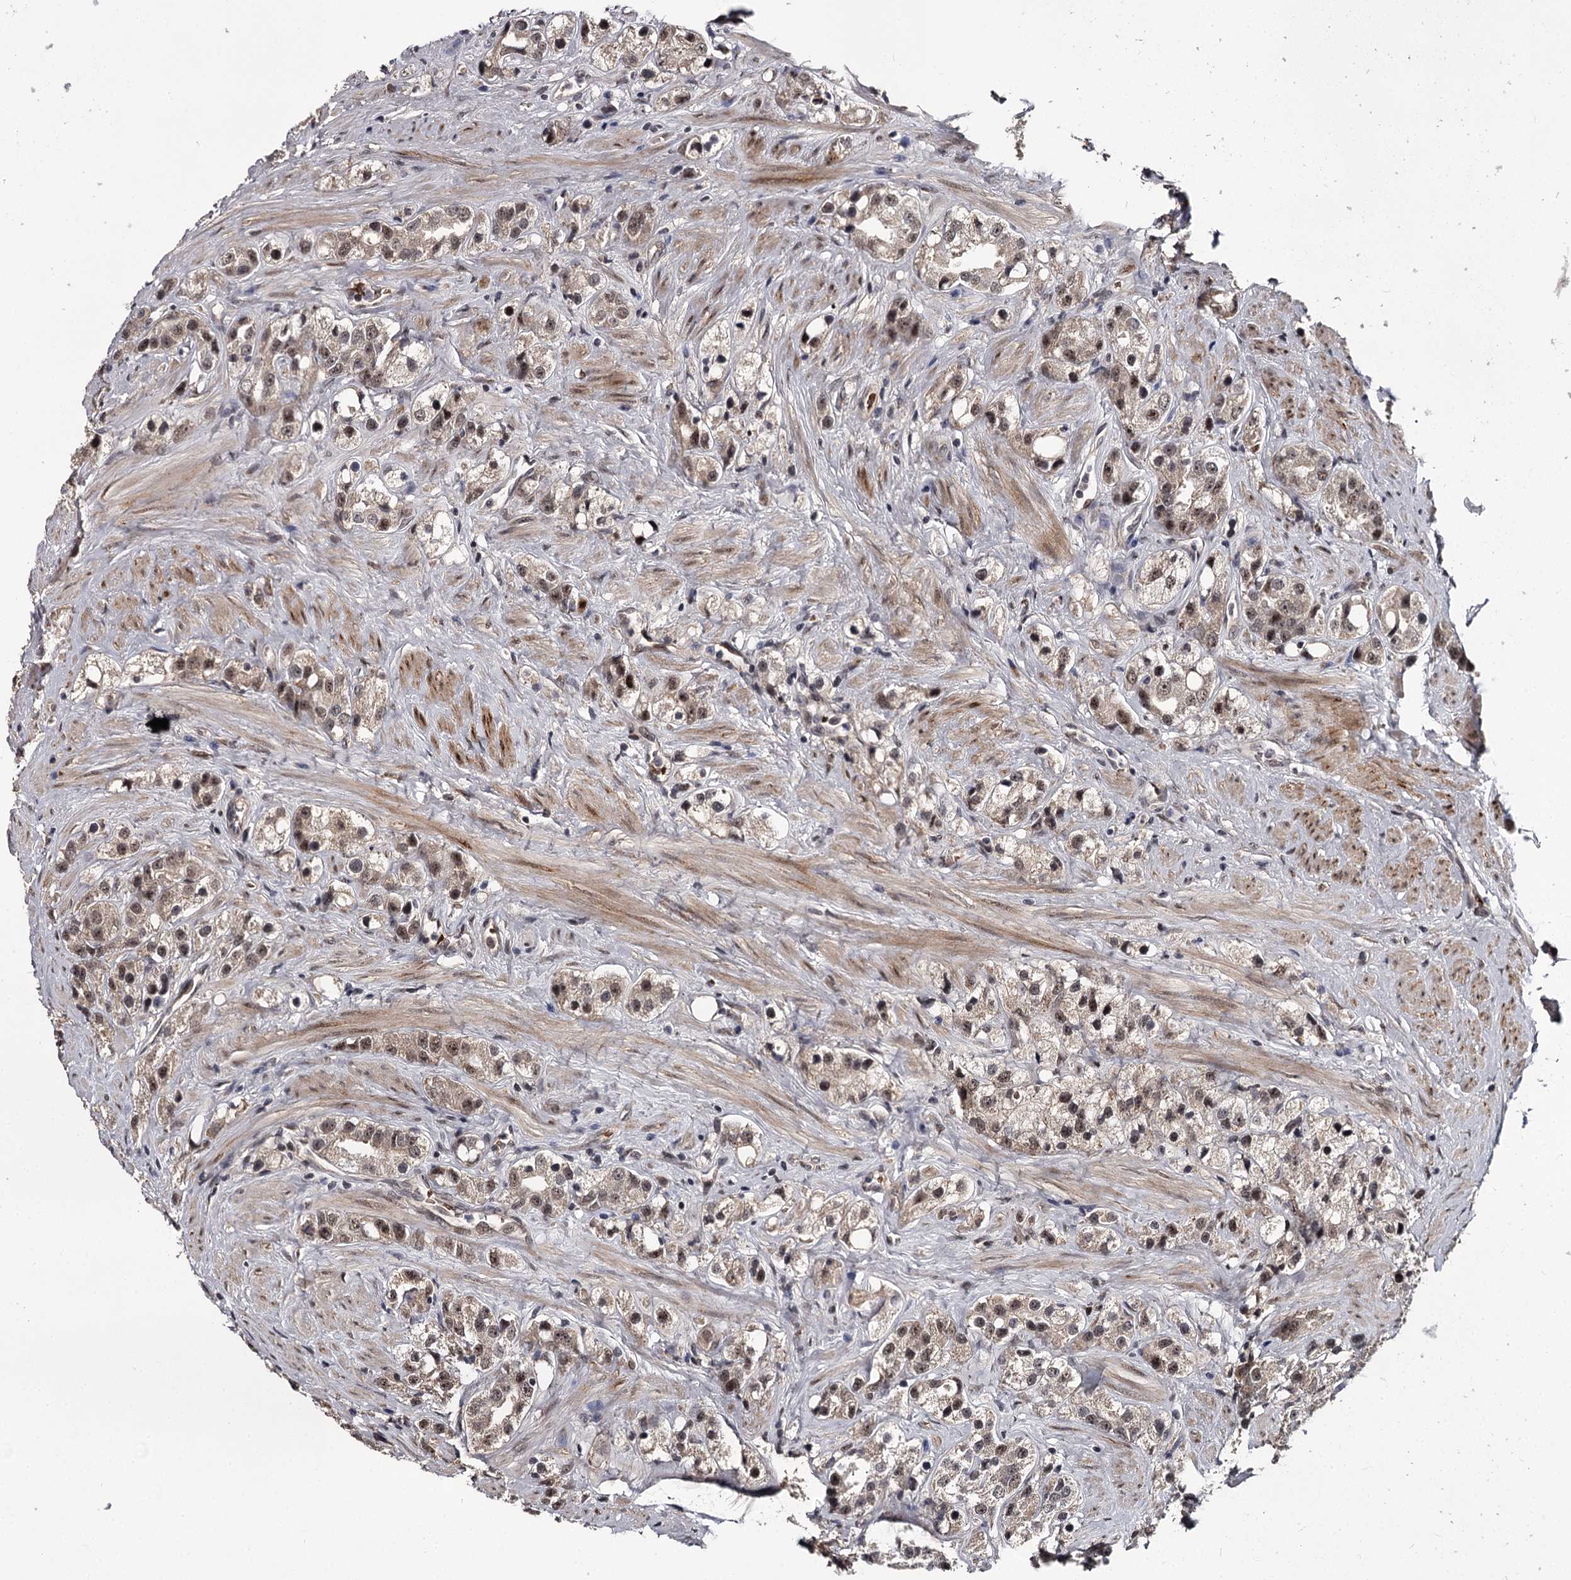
{"staining": {"intensity": "moderate", "quantity": "25%-75%", "location": "nuclear"}, "tissue": "prostate cancer", "cell_type": "Tumor cells", "image_type": "cancer", "snomed": [{"axis": "morphology", "description": "Adenocarcinoma, NOS"}, {"axis": "topography", "description": "Prostate"}], "caption": "Protein staining by immunohistochemistry (IHC) demonstrates moderate nuclear staining in about 25%-75% of tumor cells in prostate cancer (adenocarcinoma). (Brightfield microscopy of DAB IHC at high magnification).", "gene": "RNF44", "patient": {"sex": "male", "age": 79}}